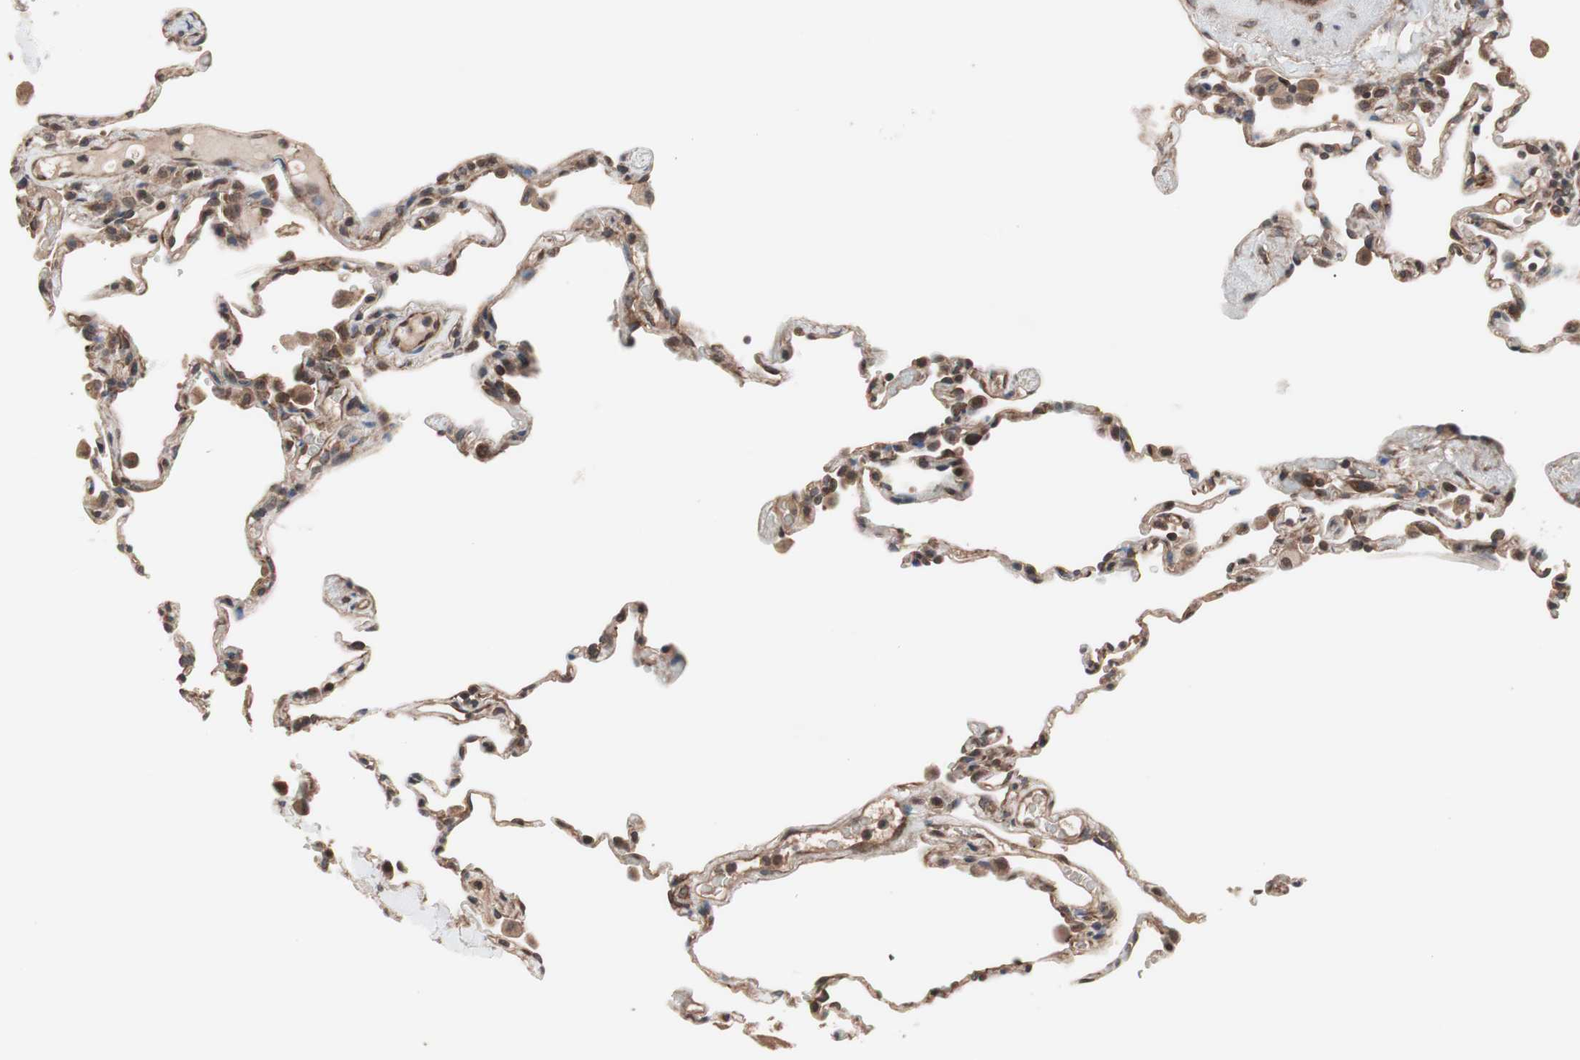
{"staining": {"intensity": "weak", "quantity": ">75%", "location": "cytoplasmic/membranous"}, "tissue": "lung", "cell_type": "Alveolar cells", "image_type": "normal", "snomed": [{"axis": "morphology", "description": "Normal tissue, NOS"}, {"axis": "topography", "description": "Lung"}], "caption": "The immunohistochemical stain shows weak cytoplasmic/membranous staining in alveolar cells of benign lung. Using DAB (brown) and hematoxylin (blue) stains, captured at high magnification using brightfield microscopy.", "gene": "IRS1", "patient": {"sex": "male", "age": 59}}